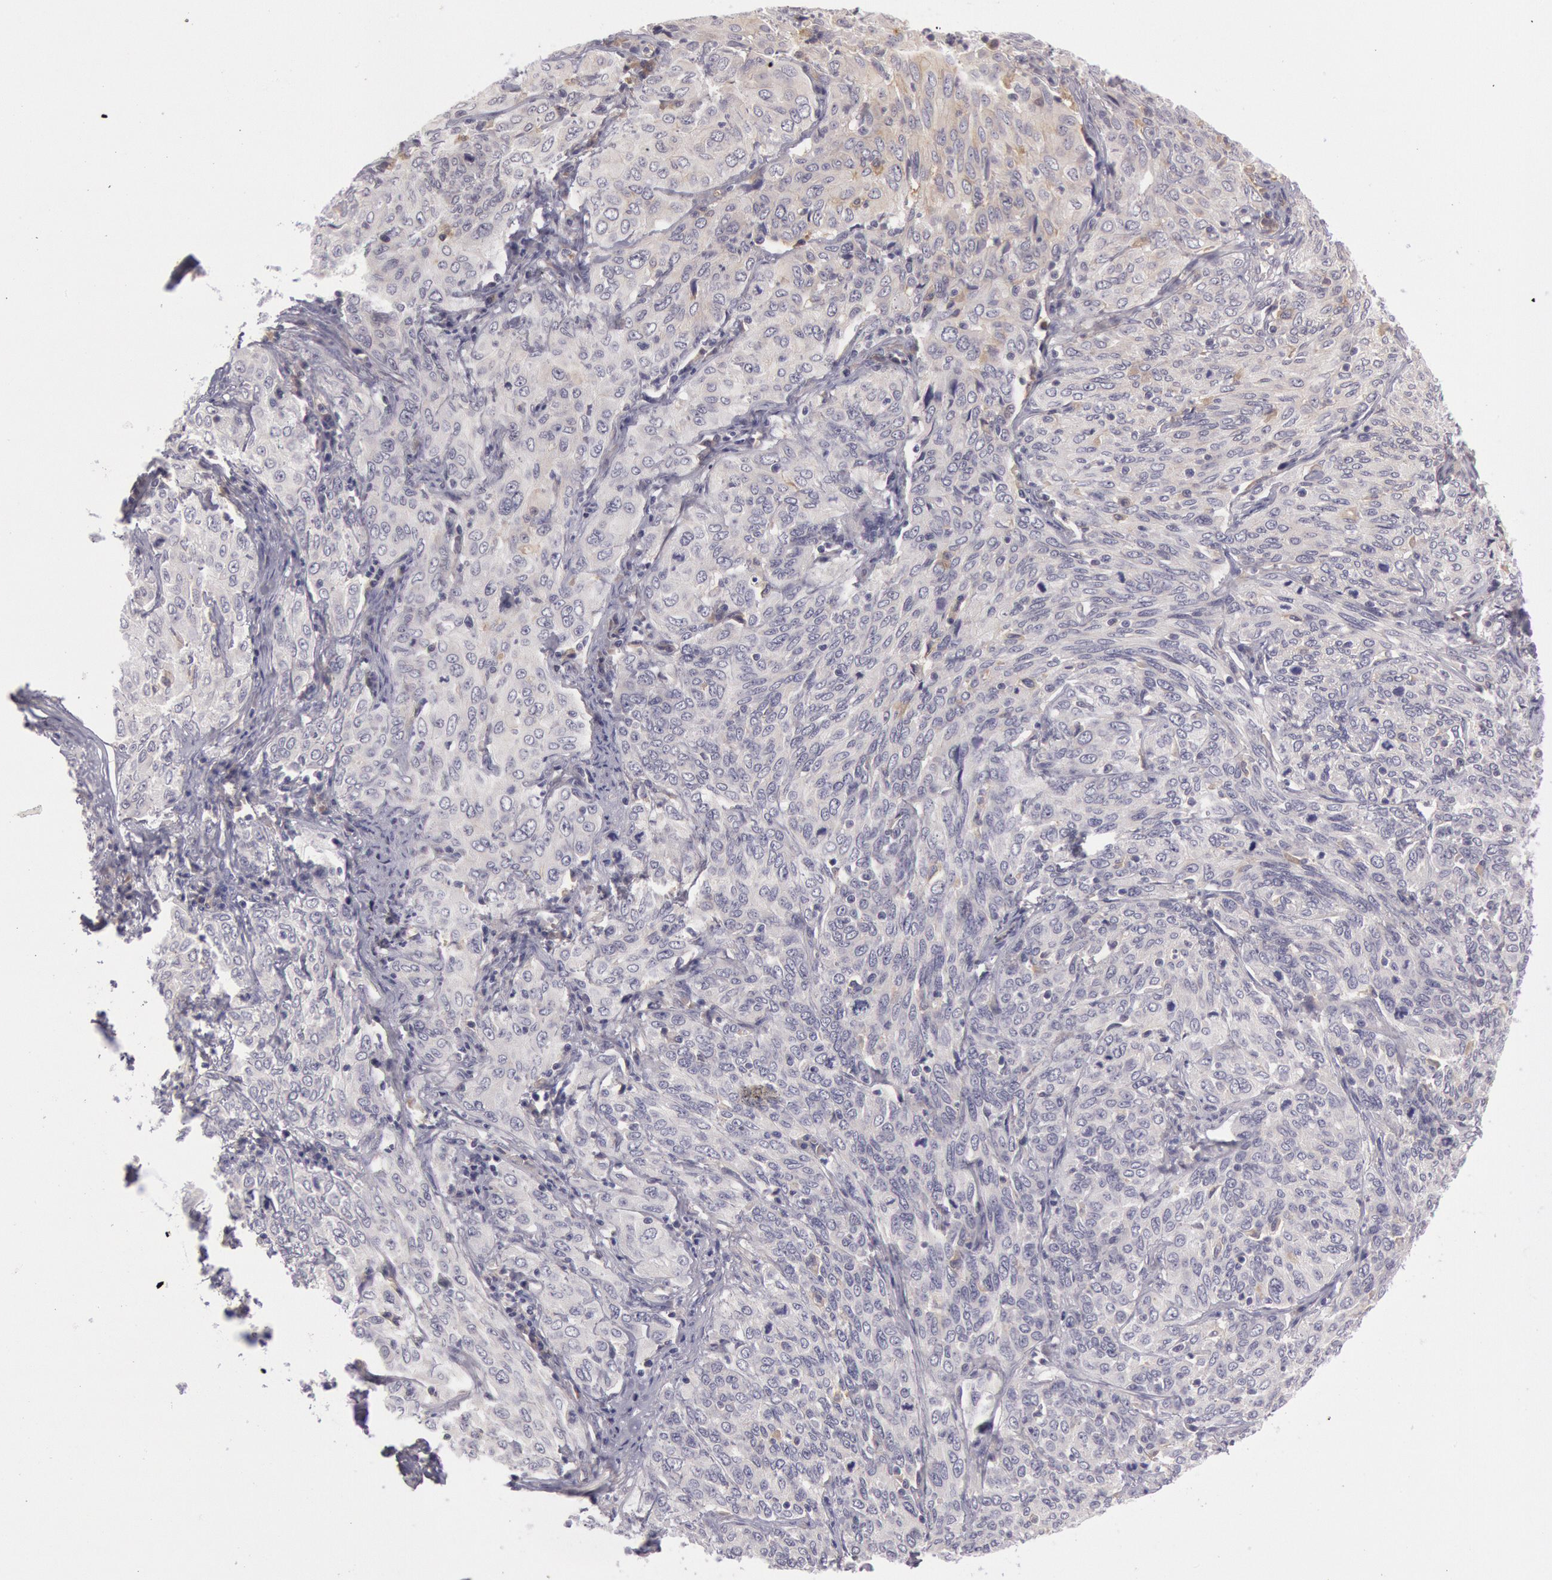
{"staining": {"intensity": "negative", "quantity": "none", "location": "none"}, "tissue": "cervical cancer", "cell_type": "Tumor cells", "image_type": "cancer", "snomed": [{"axis": "morphology", "description": "Squamous cell carcinoma, NOS"}, {"axis": "topography", "description": "Cervix"}], "caption": "Cervical squamous cell carcinoma stained for a protein using immunohistochemistry (IHC) exhibits no expression tumor cells.", "gene": "MYO5A", "patient": {"sex": "female", "age": 38}}